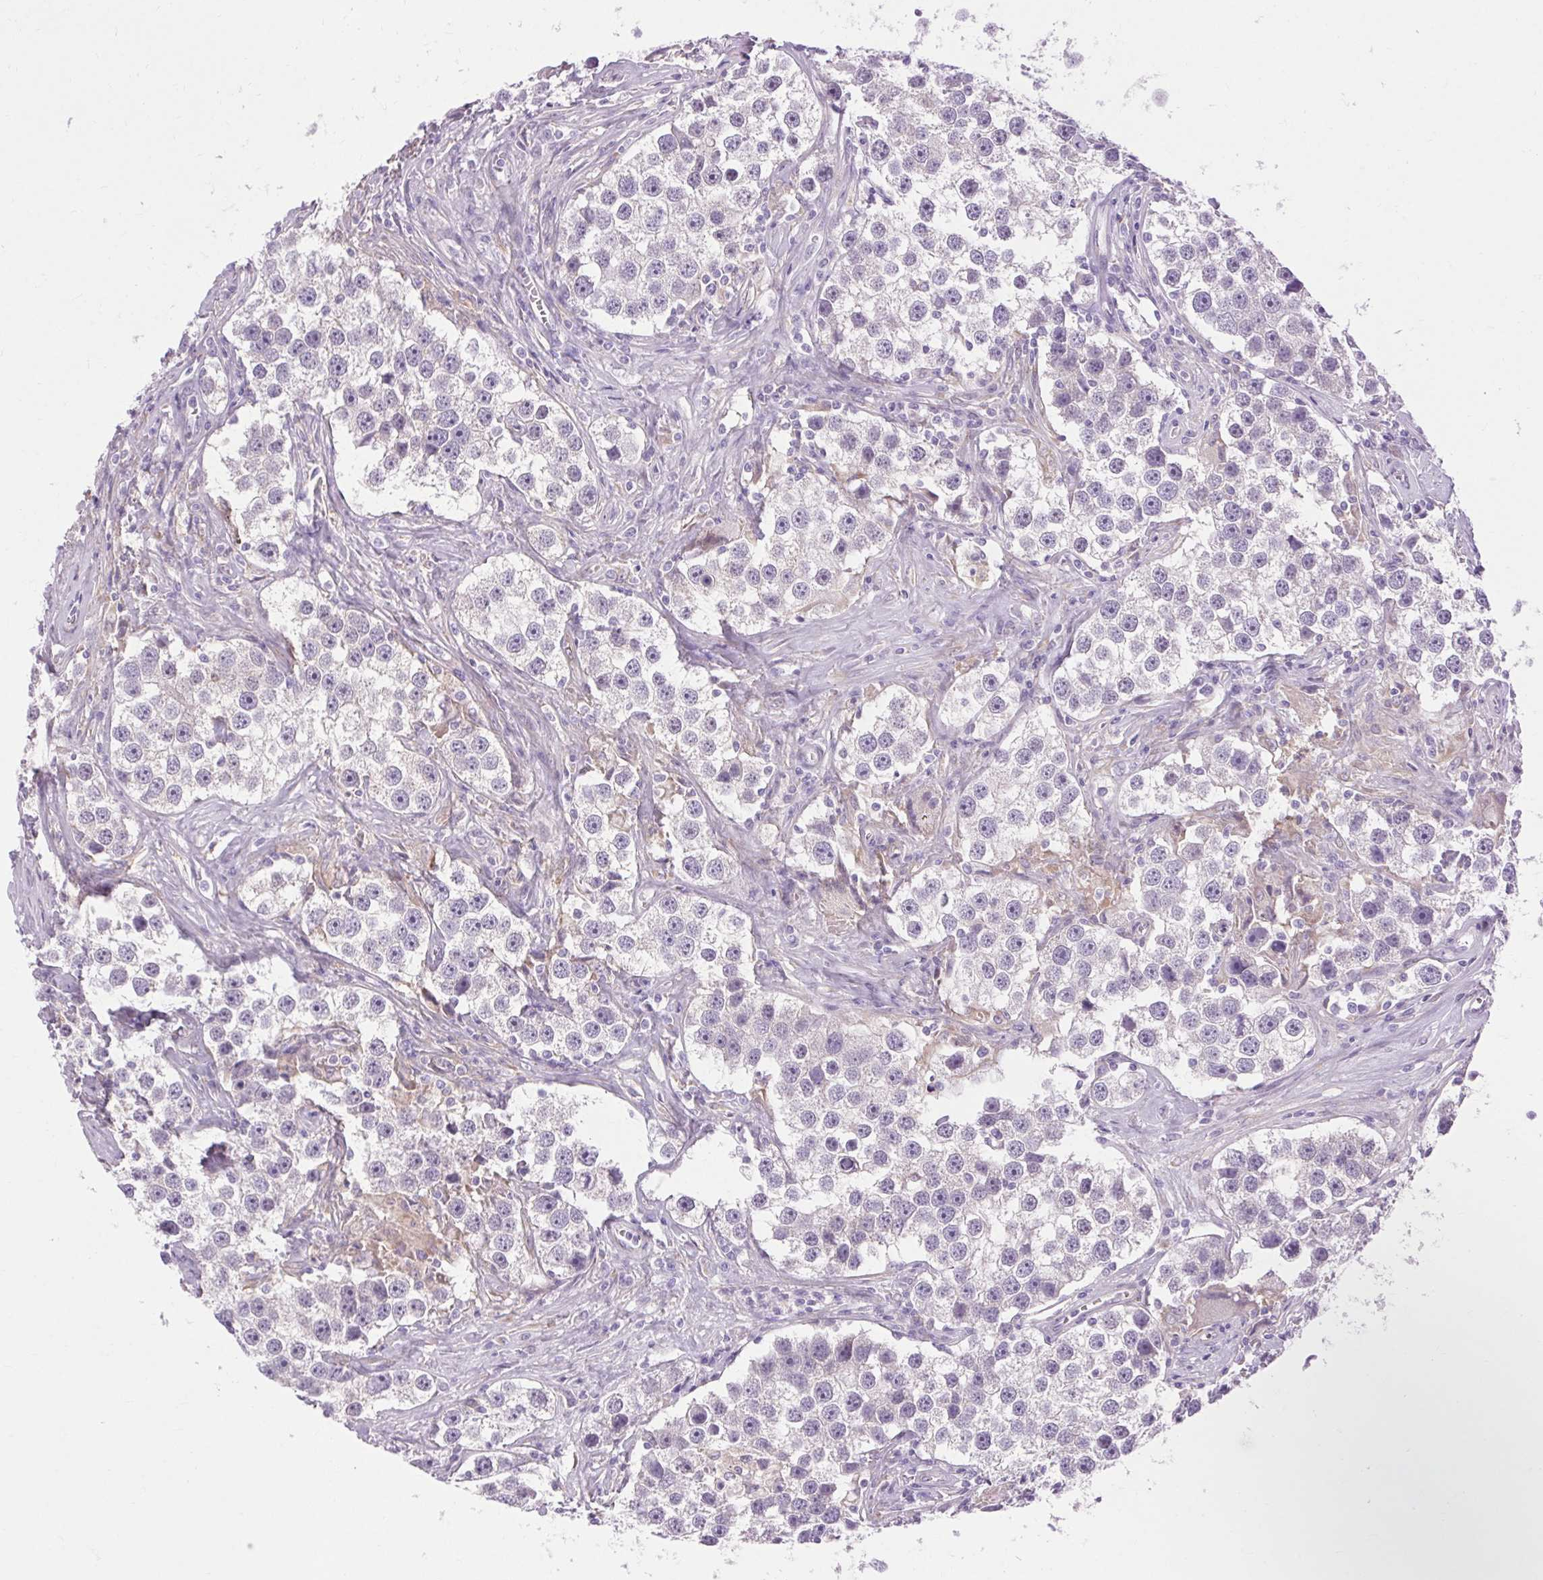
{"staining": {"intensity": "negative", "quantity": "none", "location": "none"}, "tissue": "testis cancer", "cell_type": "Tumor cells", "image_type": "cancer", "snomed": [{"axis": "morphology", "description": "Seminoma, NOS"}, {"axis": "topography", "description": "Testis"}], "caption": "A photomicrograph of human seminoma (testis) is negative for staining in tumor cells.", "gene": "SOWAHC", "patient": {"sex": "male", "age": 49}}